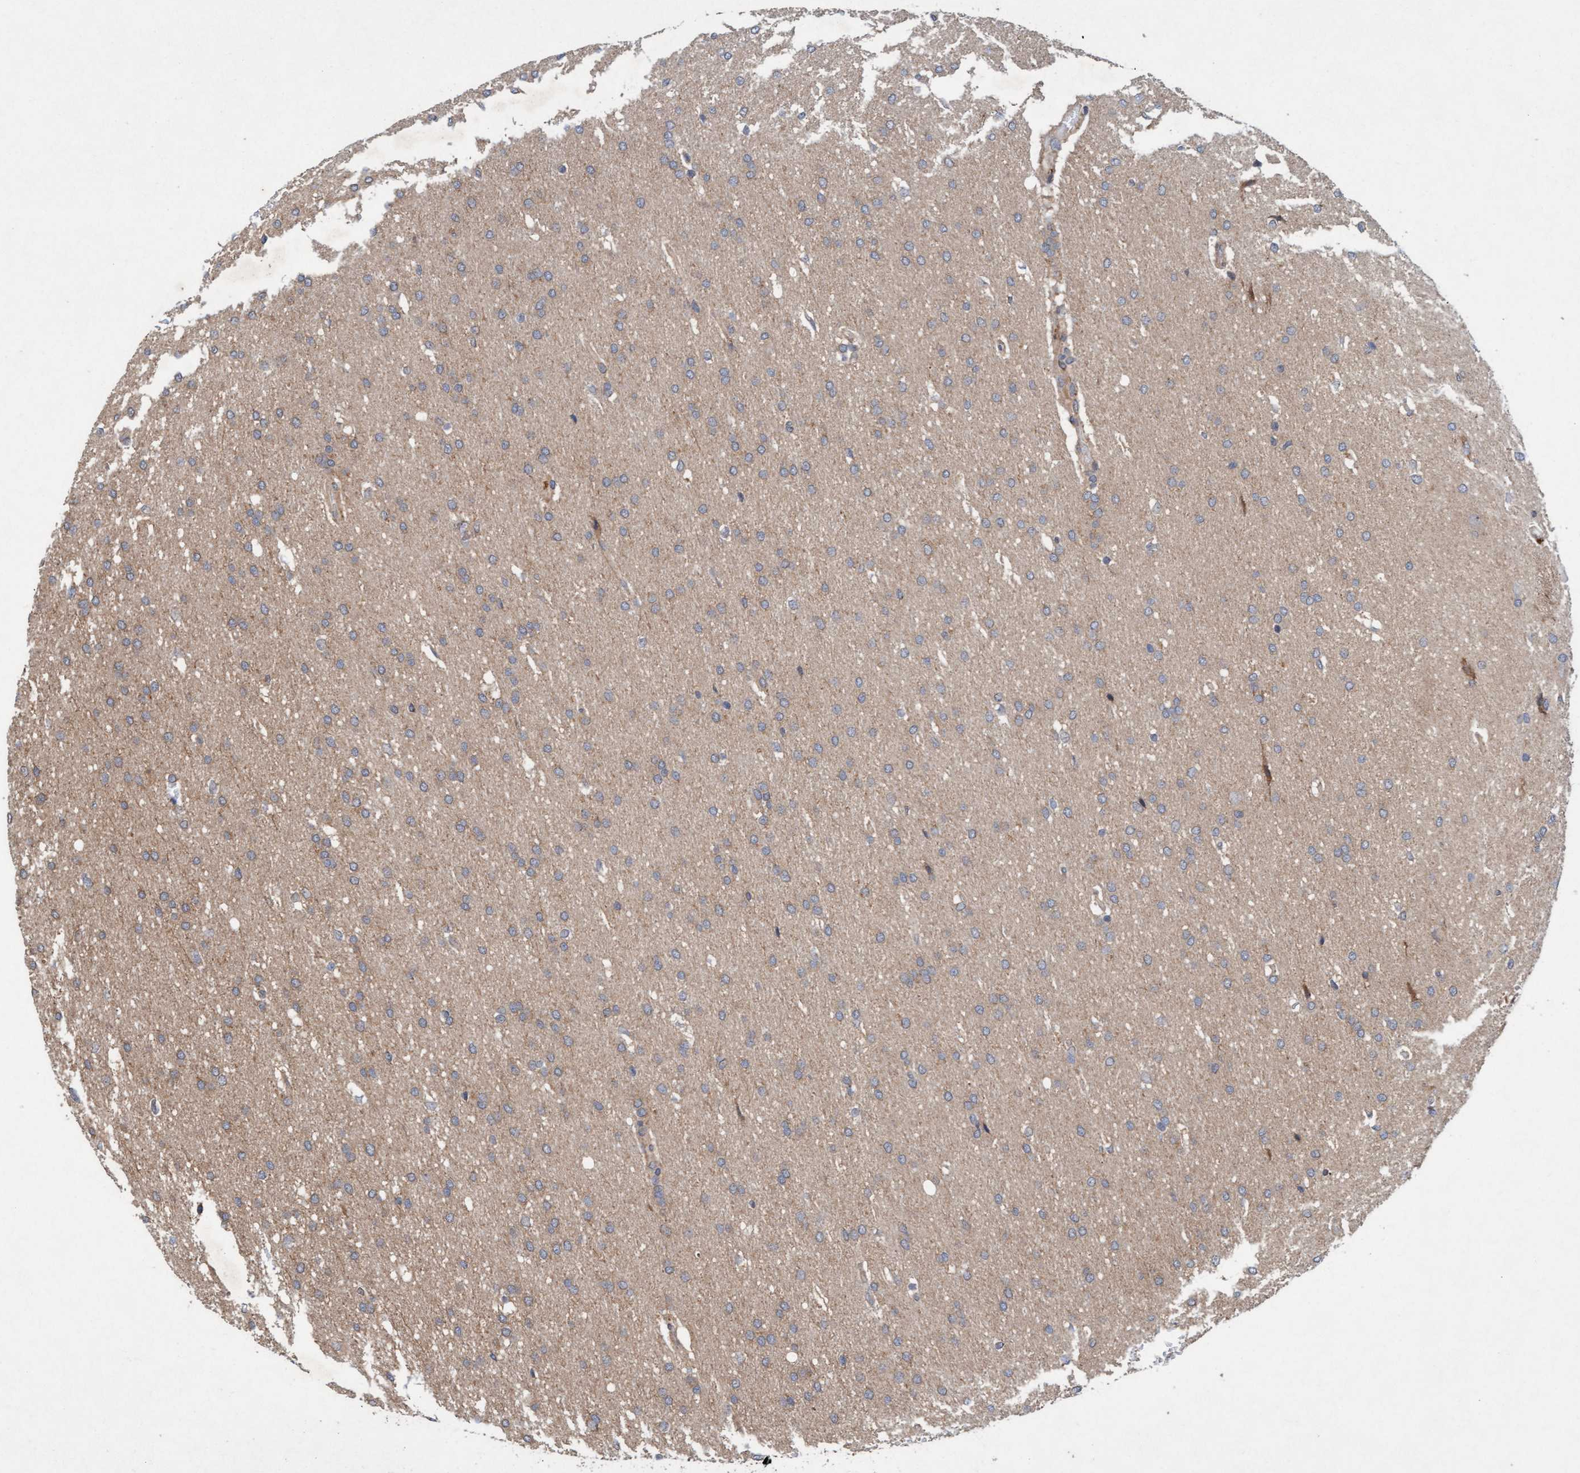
{"staining": {"intensity": "weak", "quantity": "25%-75%", "location": "cytoplasmic/membranous"}, "tissue": "glioma", "cell_type": "Tumor cells", "image_type": "cancer", "snomed": [{"axis": "morphology", "description": "Glioma, malignant, Low grade"}, {"axis": "topography", "description": "Brain"}], "caption": "A brown stain labels weak cytoplasmic/membranous expression of a protein in glioma tumor cells. (Stains: DAB (3,3'-diaminobenzidine) in brown, nuclei in blue, Microscopy: brightfield microscopy at high magnification).", "gene": "MLXIP", "patient": {"sex": "female", "age": 37}}